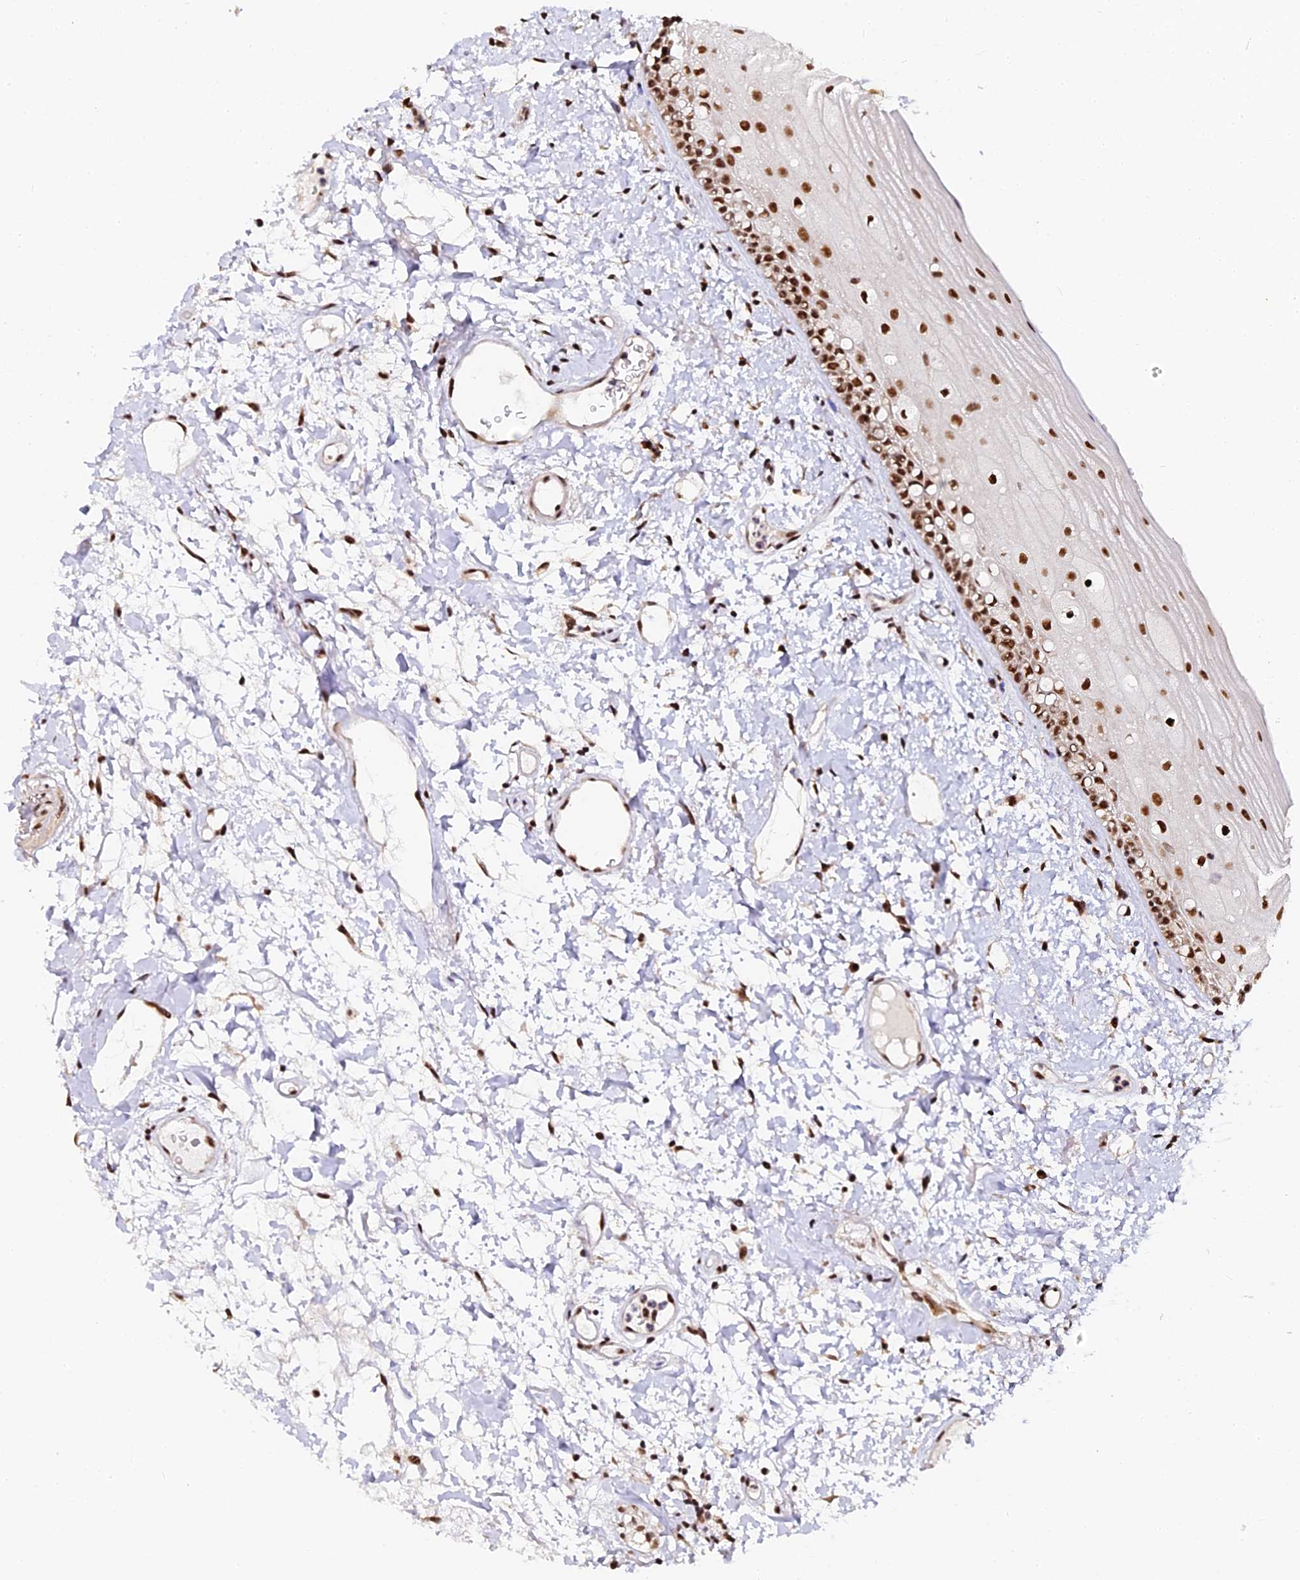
{"staining": {"intensity": "strong", "quantity": ">75%", "location": "nuclear"}, "tissue": "oral mucosa", "cell_type": "Squamous epithelial cells", "image_type": "normal", "snomed": [{"axis": "morphology", "description": "Normal tissue, NOS"}, {"axis": "topography", "description": "Oral tissue"}], "caption": "Squamous epithelial cells show strong nuclear staining in about >75% of cells in benign oral mucosa. (DAB IHC, brown staining for protein, blue staining for nuclei).", "gene": "MCRS1", "patient": {"sex": "female", "age": 76}}